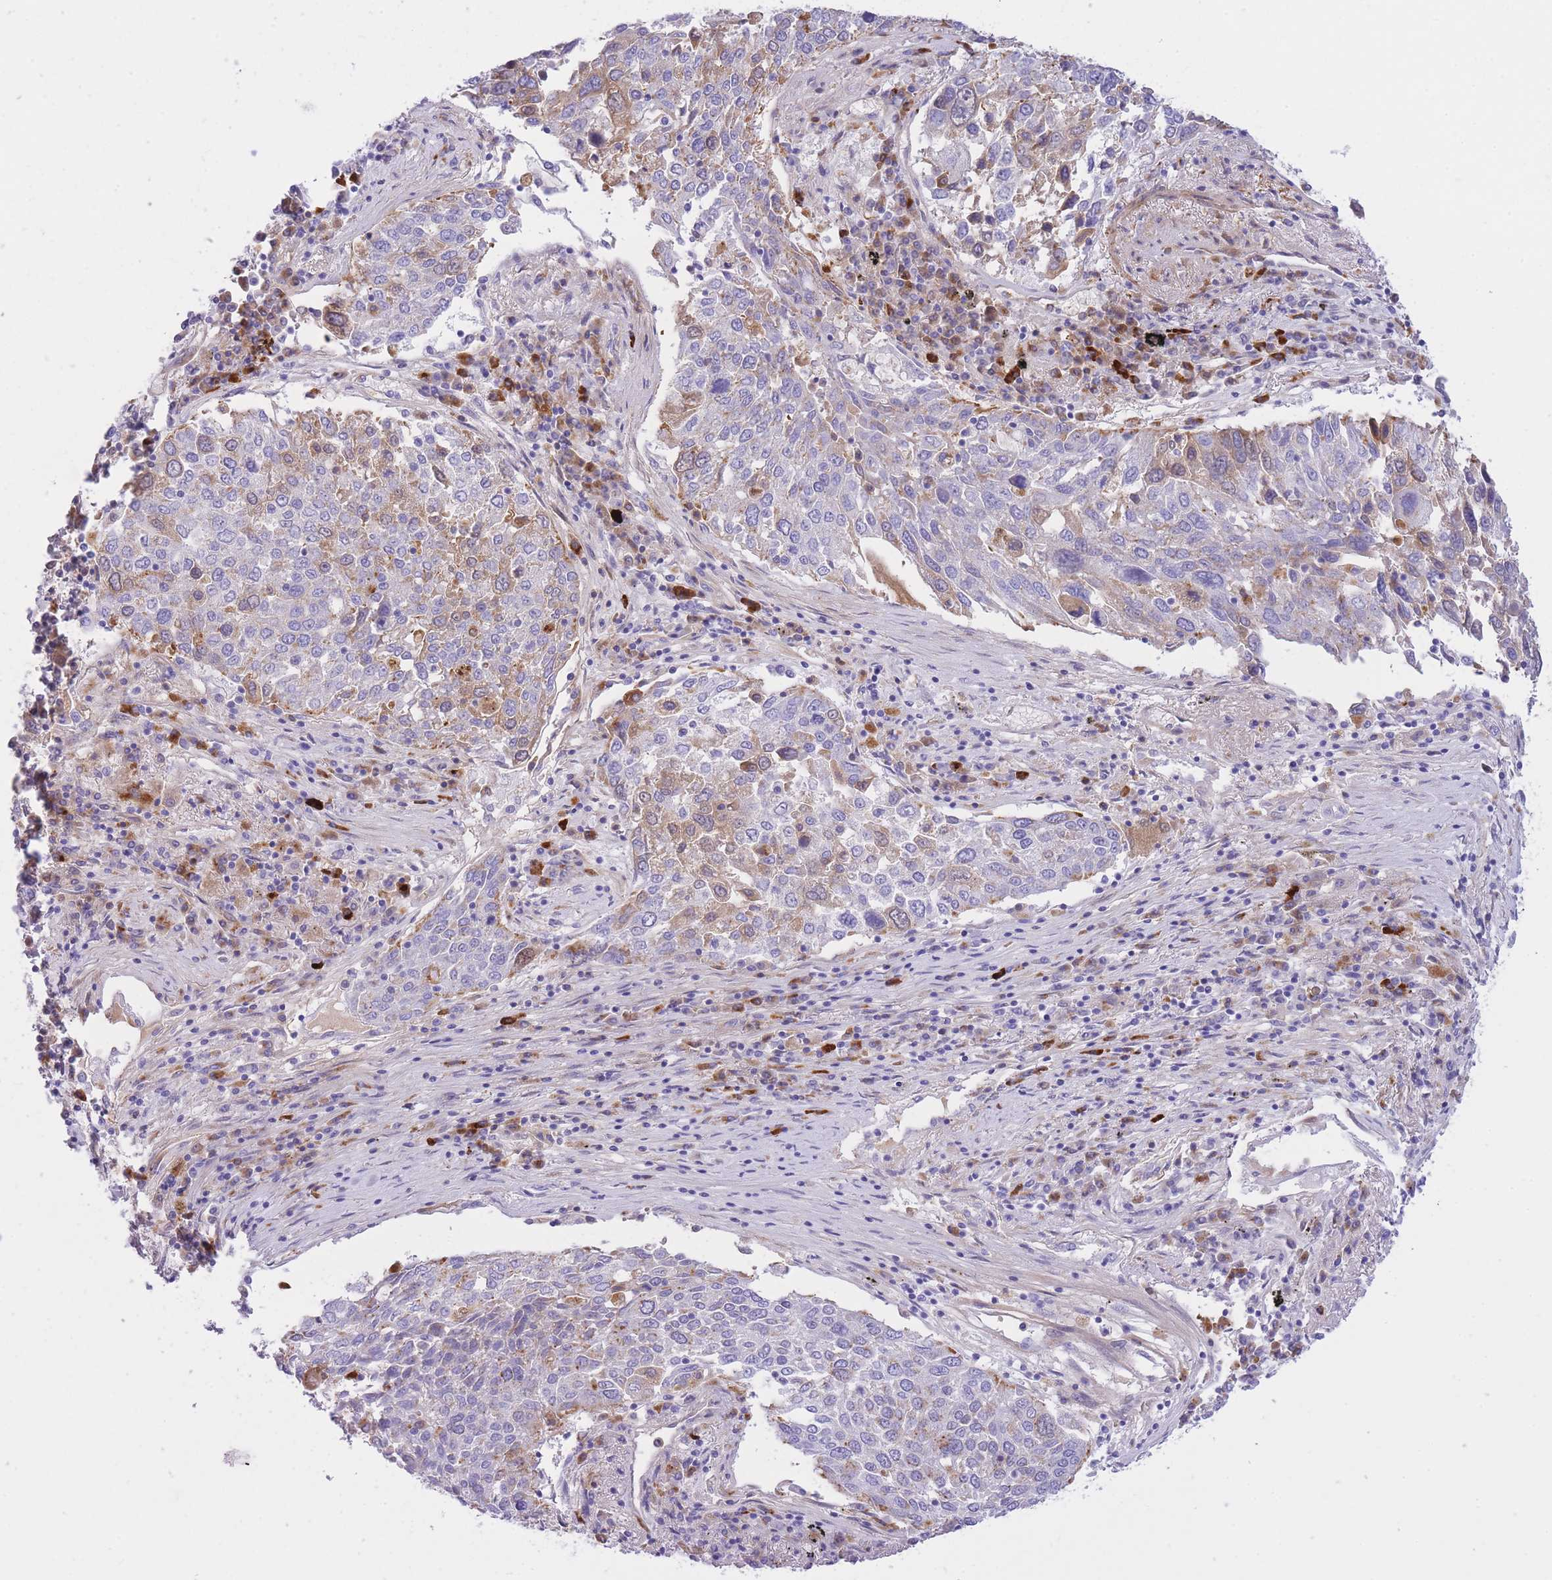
{"staining": {"intensity": "moderate", "quantity": "<25%", "location": "cytoplasmic/membranous"}, "tissue": "lung cancer", "cell_type": "Tumor cells", "image_type": "cancer", "snomed": [{"axis": "morphology", "description": "Squamous cell carcinoma, NOS"}, {"axis": "topography", "description": "Lung"}], "caption": "About <25% of tumor cells in lung cancer demonstrate moderate cytoplasmic/membranous protein staining as visualized by brown immunohistochemical staining.", "gene": "PLBD1", "patient": {"sex": "male", "age": 65}}